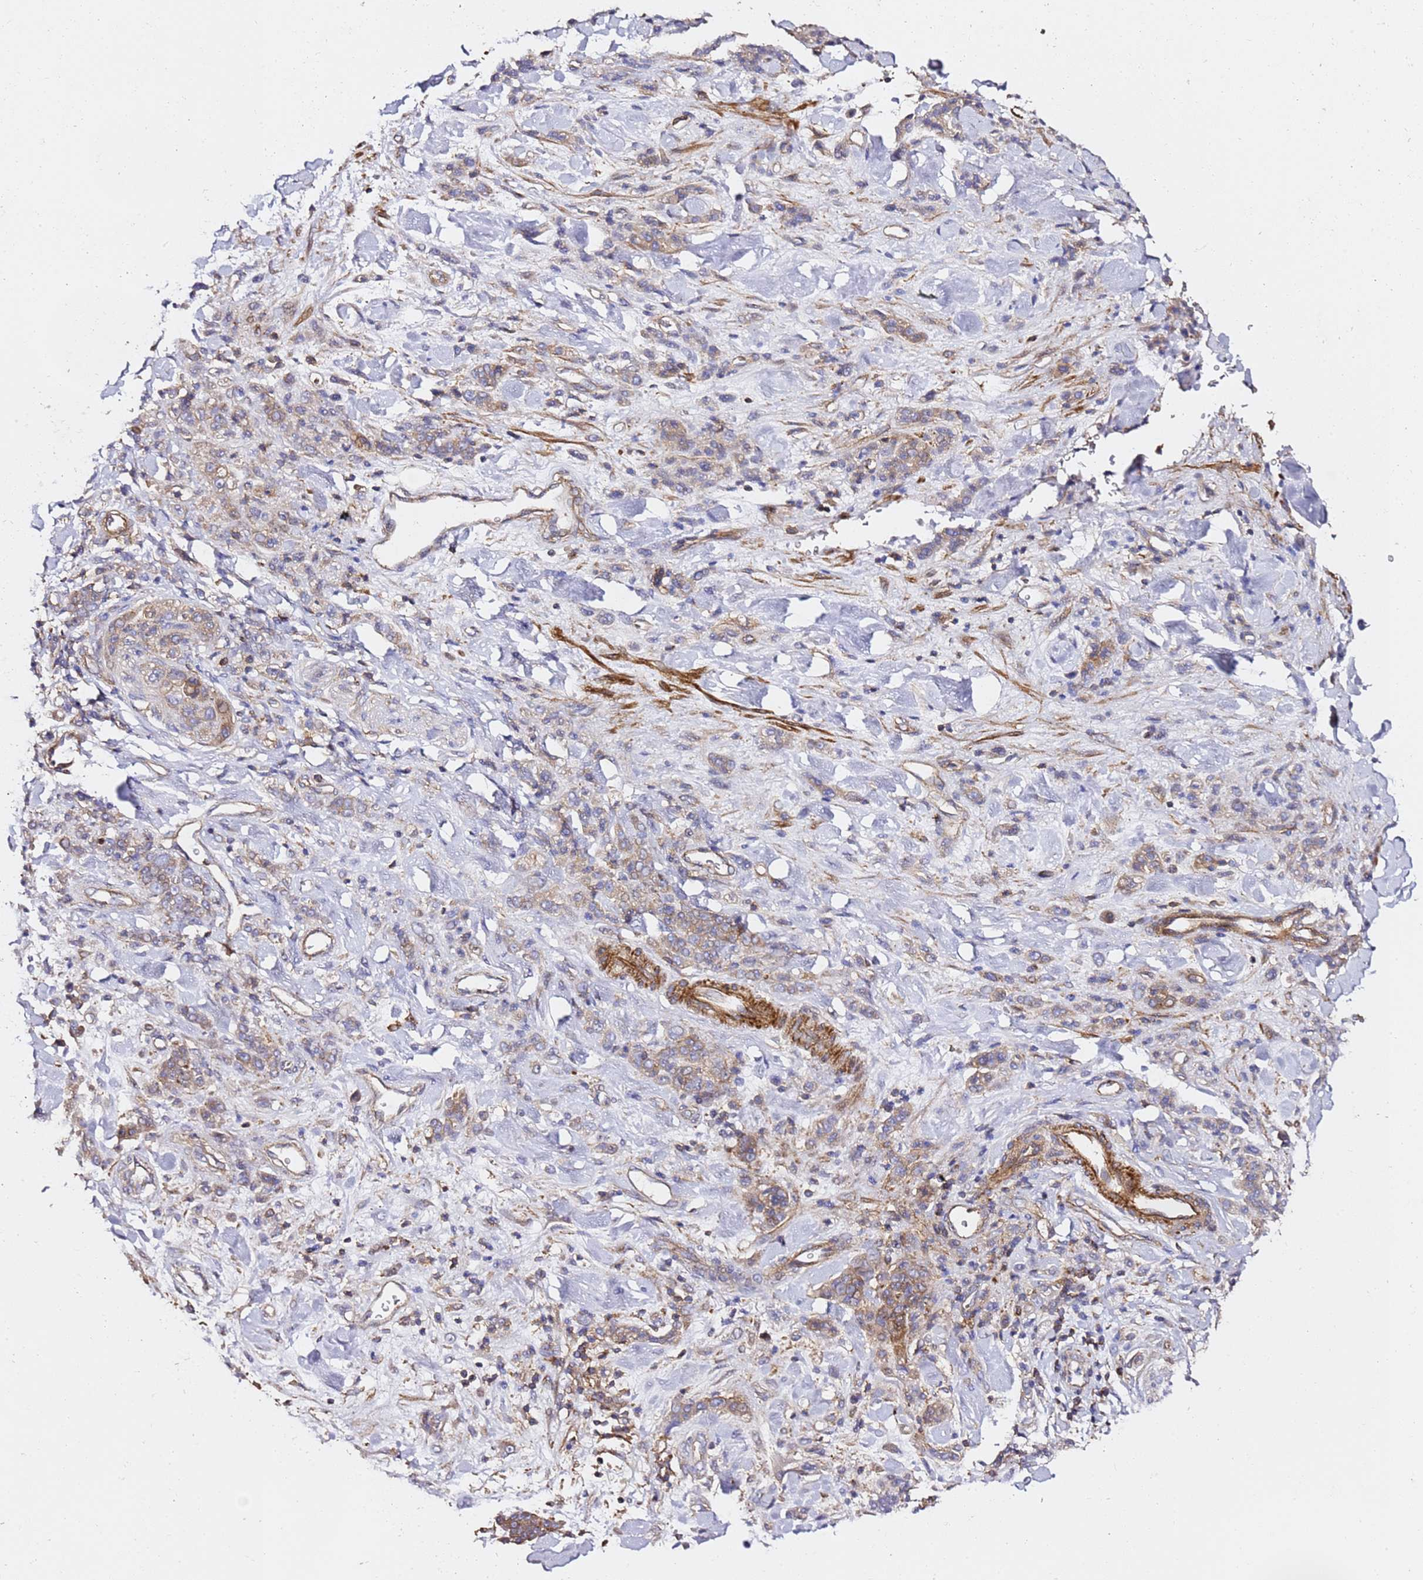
{"staining": {"intensity": "weak", "quantity": "25%-75%", "location": "cytoplasmic/membranous"}, "tissue": "stomach cancer", "cell_type": "Tumor cells", "image_type": "cancer", "snomed": [{"axis": "morphology", "description": "Normal tissue, NOS"}, {"axis": "morphology", "description": "Adenocarcinoma, NOS"}, {"axis": "topography", "description": "Stomach"}], "caption": "Tumor cells demonstrate weak cytoplasmic/membranous positivity in about 25%-75% of cells in stomach adenocarcinoma.", "gene": "ZFP36L2", "patient": {"sex": "male", "age": 82}}